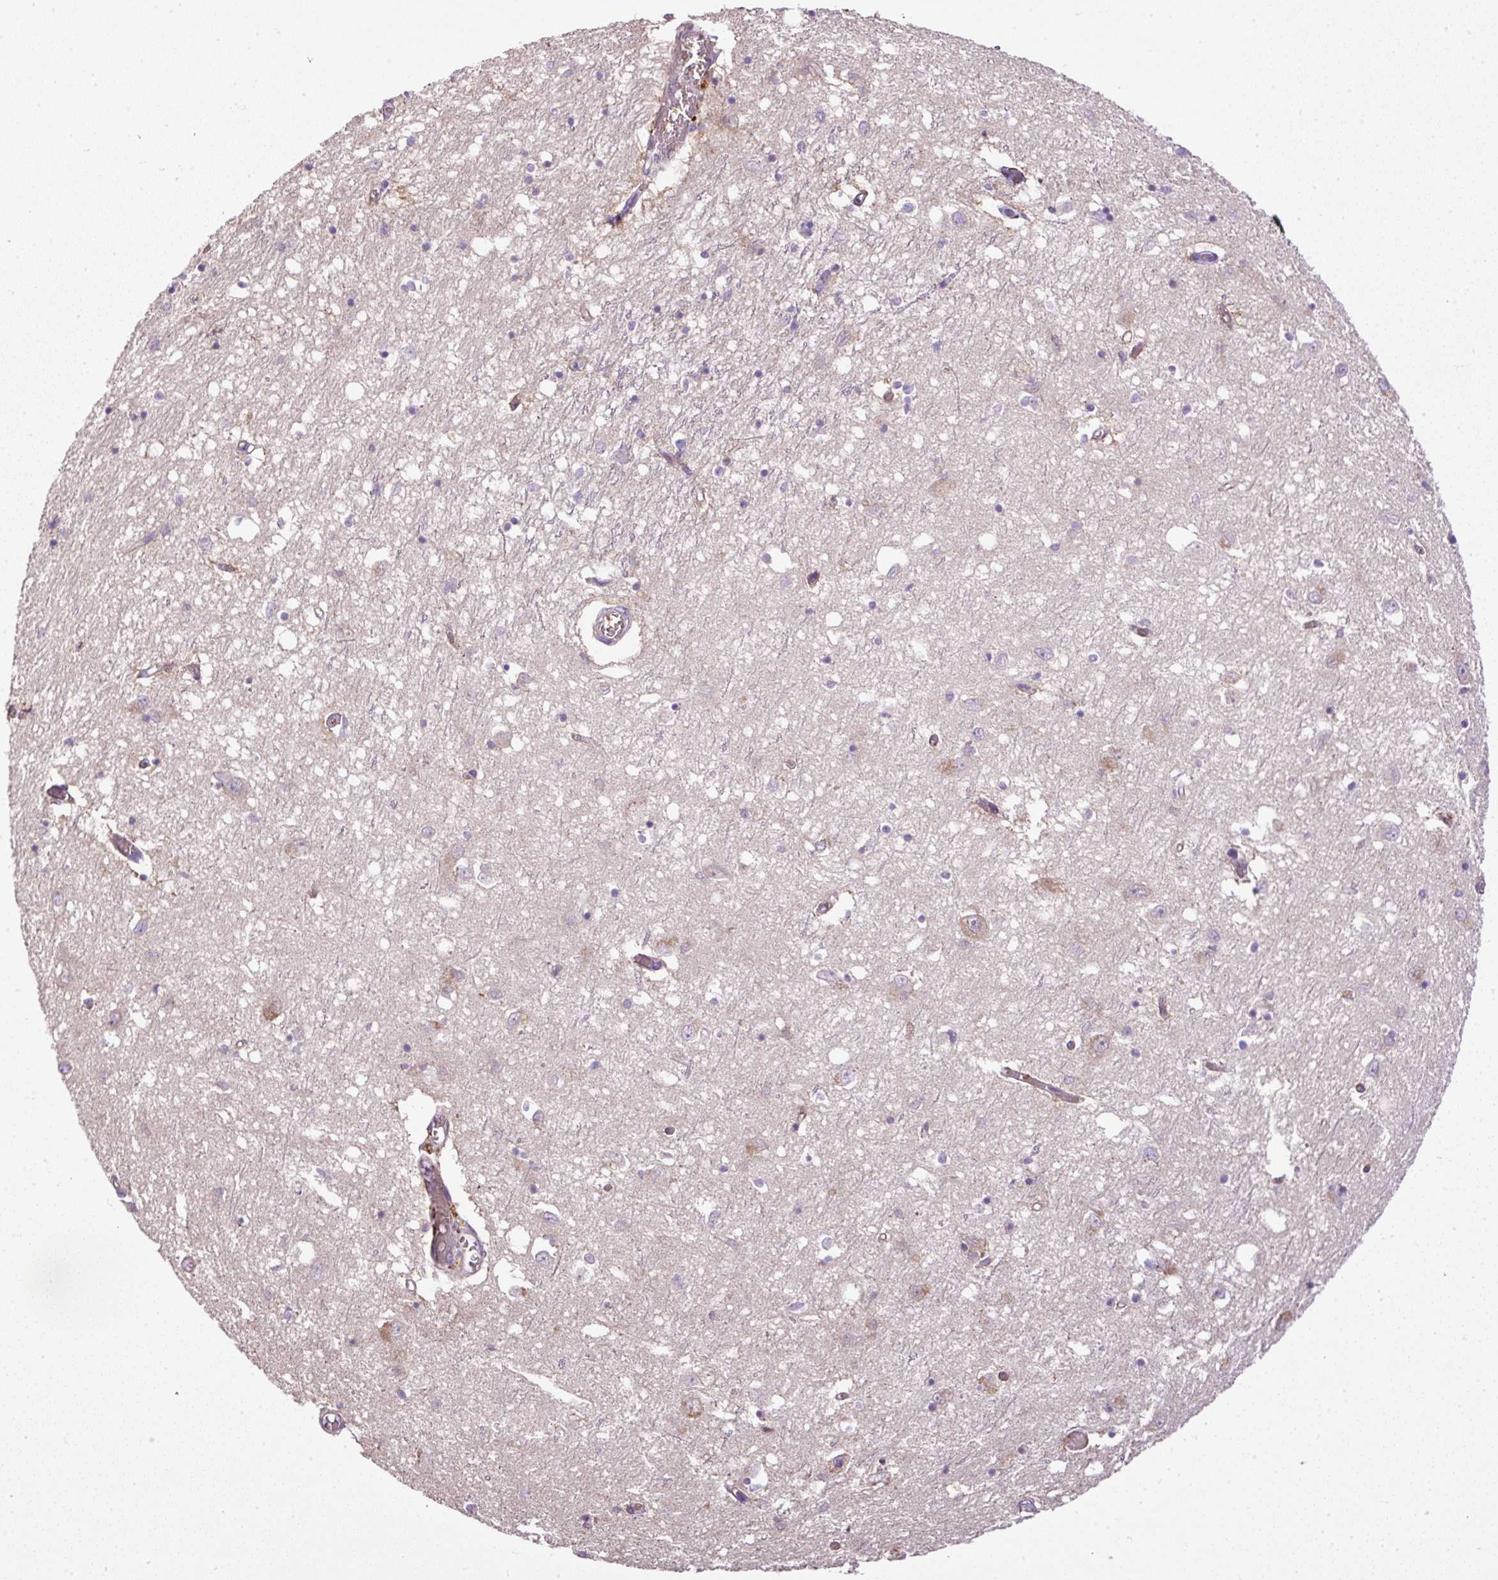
{"staining": {"intensity": "negative", "quantity": "none", "location": "none"}, "tissue": "caudate", "cell_type": "Glial cells", "image_type": "normal", "snomed": [{"axis": "morphology", "description": "Normal tissue, NOS"}, {"axis": "topography", "description": "Lateral ventricle wall"}], "caption": "The micrograph exhibits no significant positivity in glial cells of caudate. The staining was performed using DAB to visualize the protein expression in brown, while the nuclei were stained in blue with hematoxylin (Magnification: 20x).", "gene": "CXCL13", "patient": {"sex": "male", "age": 70}}